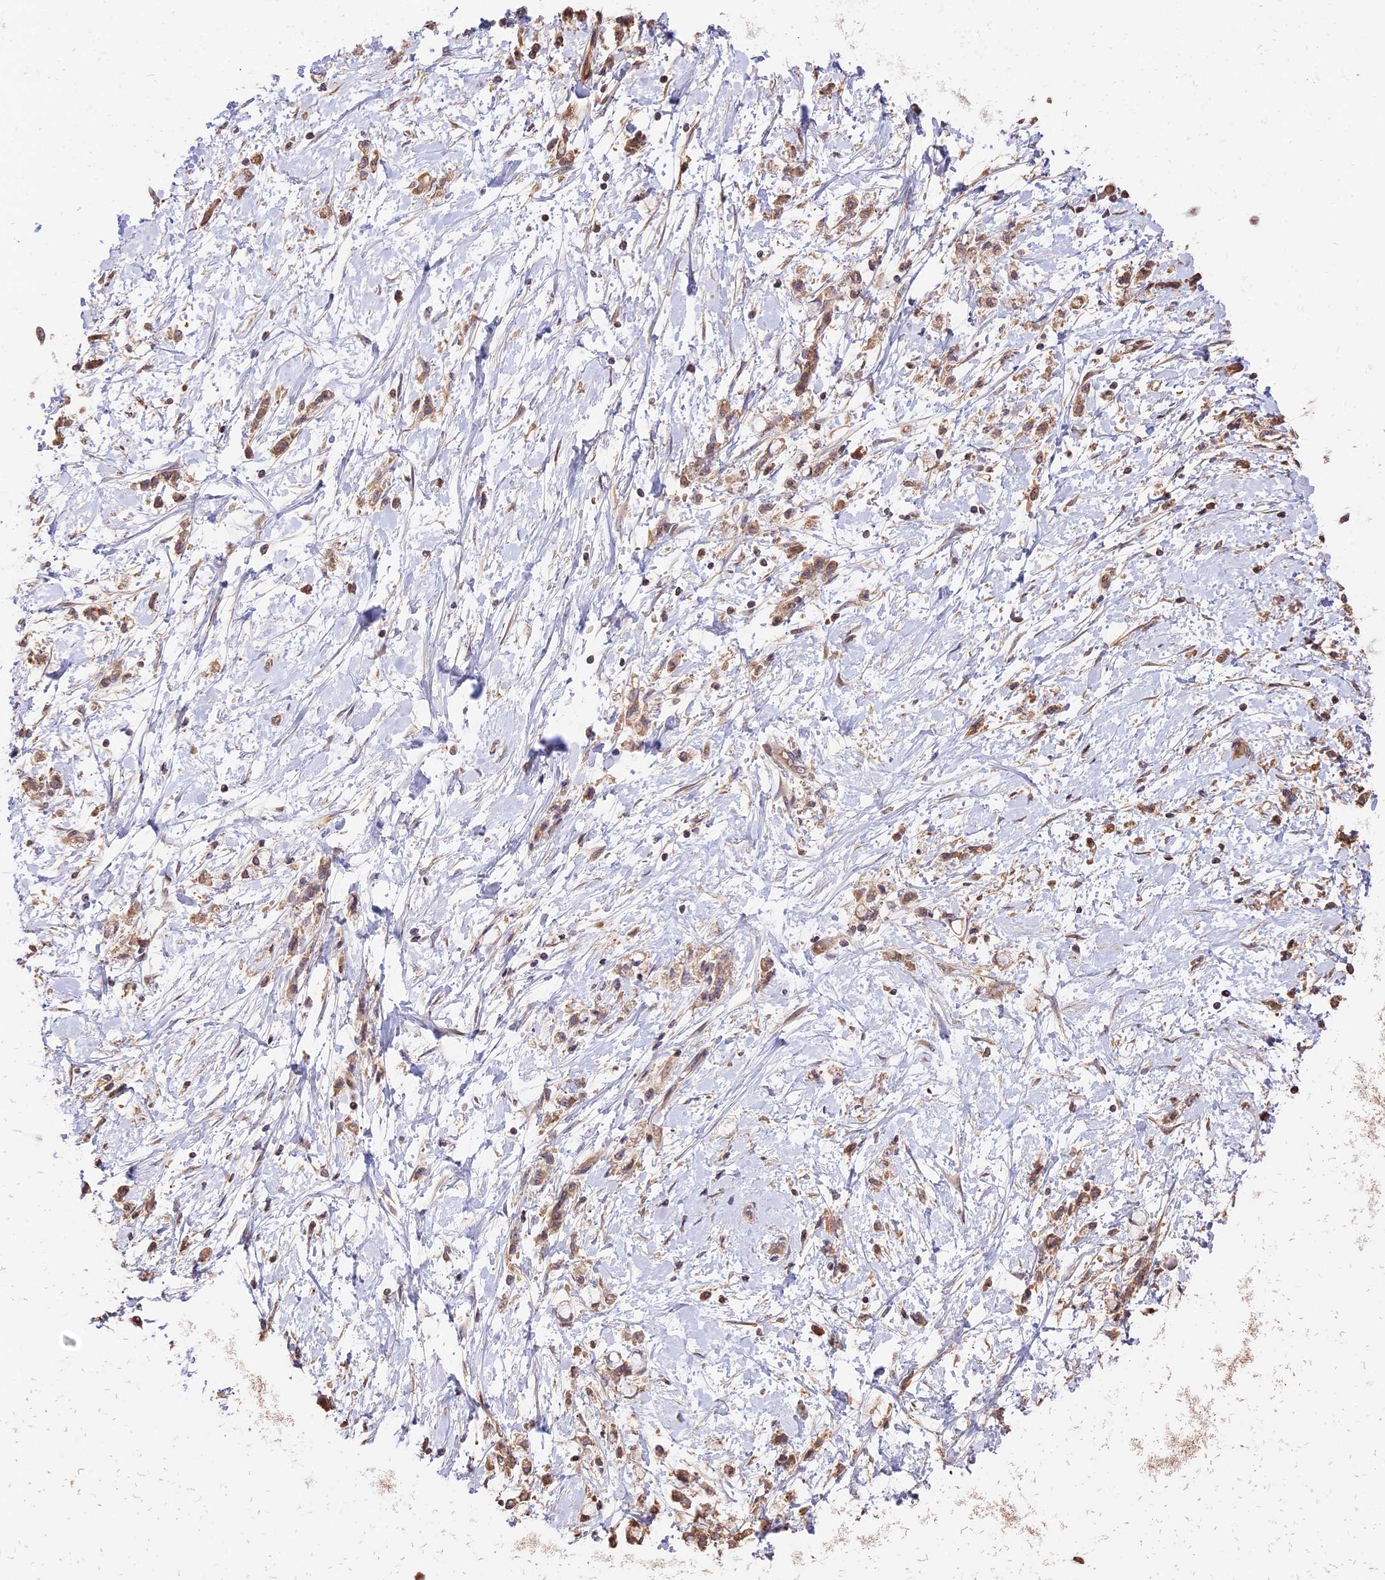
{"staining": {"intensity": "weak", "quantity": ">75%", "location": "cytoplasmic/membranous"}, "tissue": "stomach cancer", "cell_type": "Tumor cells", "image_type": "cancer", "snomed": [{"axis": "morphology", "description": "Adenocarcinoma, NOS"}, {"axis": "topography", "description": "Stomach"}], "caption": "A high-resolution image shows IHC staining of stomach adenocarcinoma, which shows weak cytoplasmic/membranous expression in approximately >75% of tumor cells.", "gene": "PPP1R37", "patient": {"sex": "female", "age": 60}}